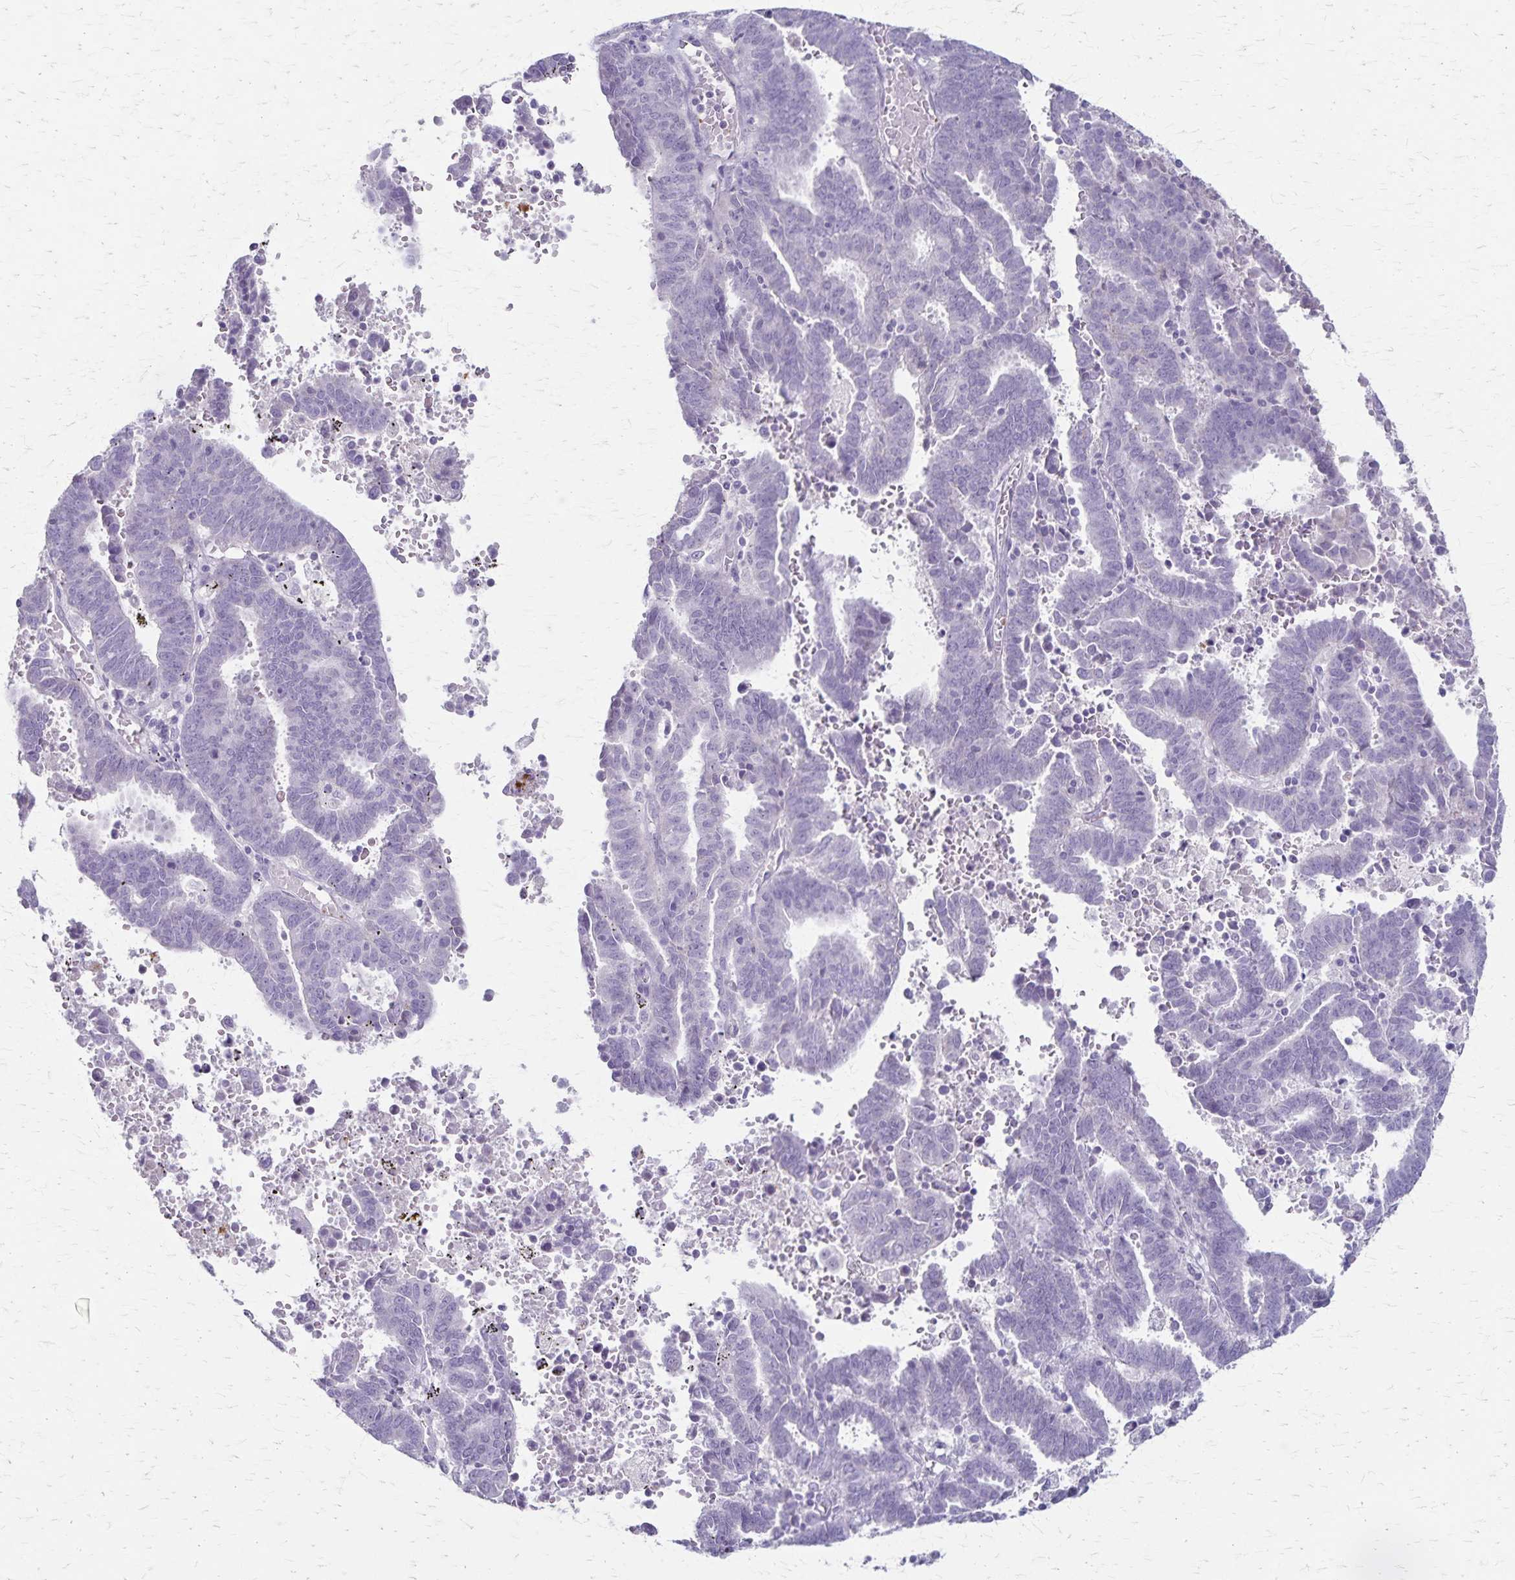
{"staining": {"intensity": "negative", "quantity": "none", "location": "none"}, "tissue": "endometrial cancer", "cell_type": "Tumor cells", "image_type": "cancer", "snomed": [{"axis": "morphology", "description": "Adenocarcinoma, NOS"}, {"axis": "topography", "description": "Uterus"}], "caption": "Tumor cells show no significant protein positivity in endometrial cancer (adenocarcinoma).", "gene": "RASL10B", "patient": {"sex": "female", "age": 83}}